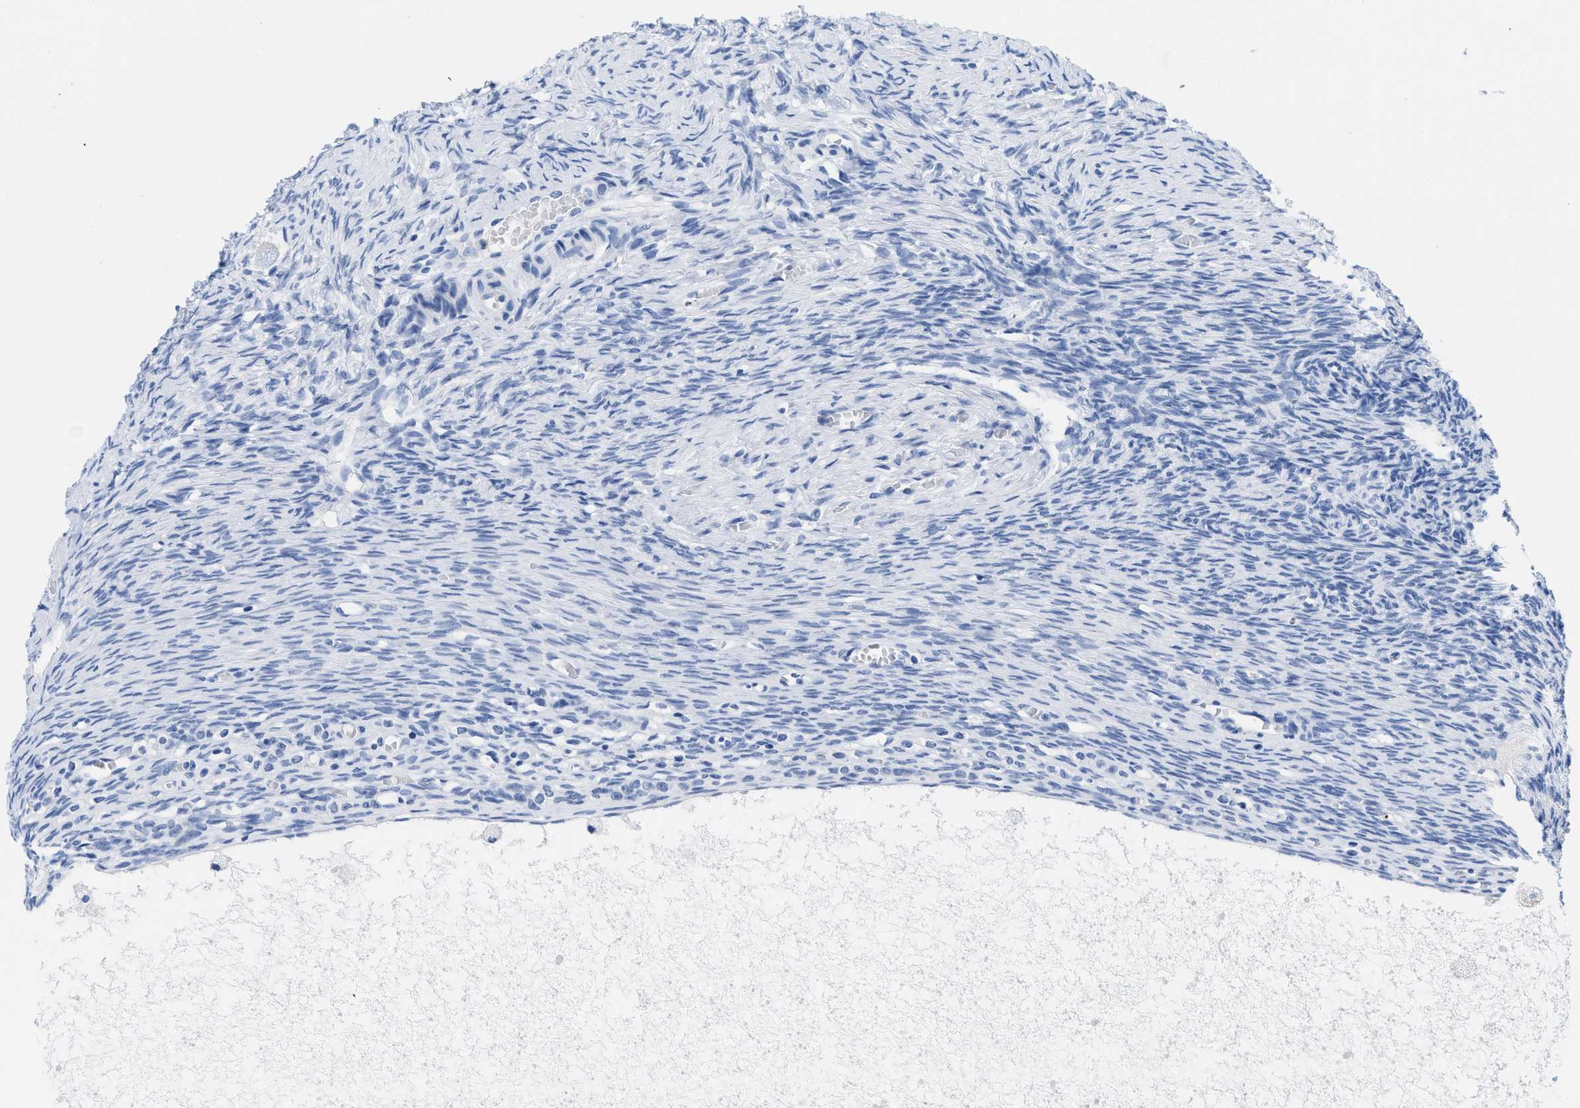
{"staining": {"intensity": "negative", "quantity": "none", "location": "none"}, "tissue": "ovary", "cell_type": "Follicle cells", "image_type": "normal", "snomed": [{"axis": "morphology", "description": "Normal tissue, NOS"}, {"axis": "topography", "description": "Ovary"}], "caption": "Ovary stained for a protein using IHC demonstrates no positivity follicle cells.", "gene": "CR1", "patient": {"sex": "female", "age": 27}}